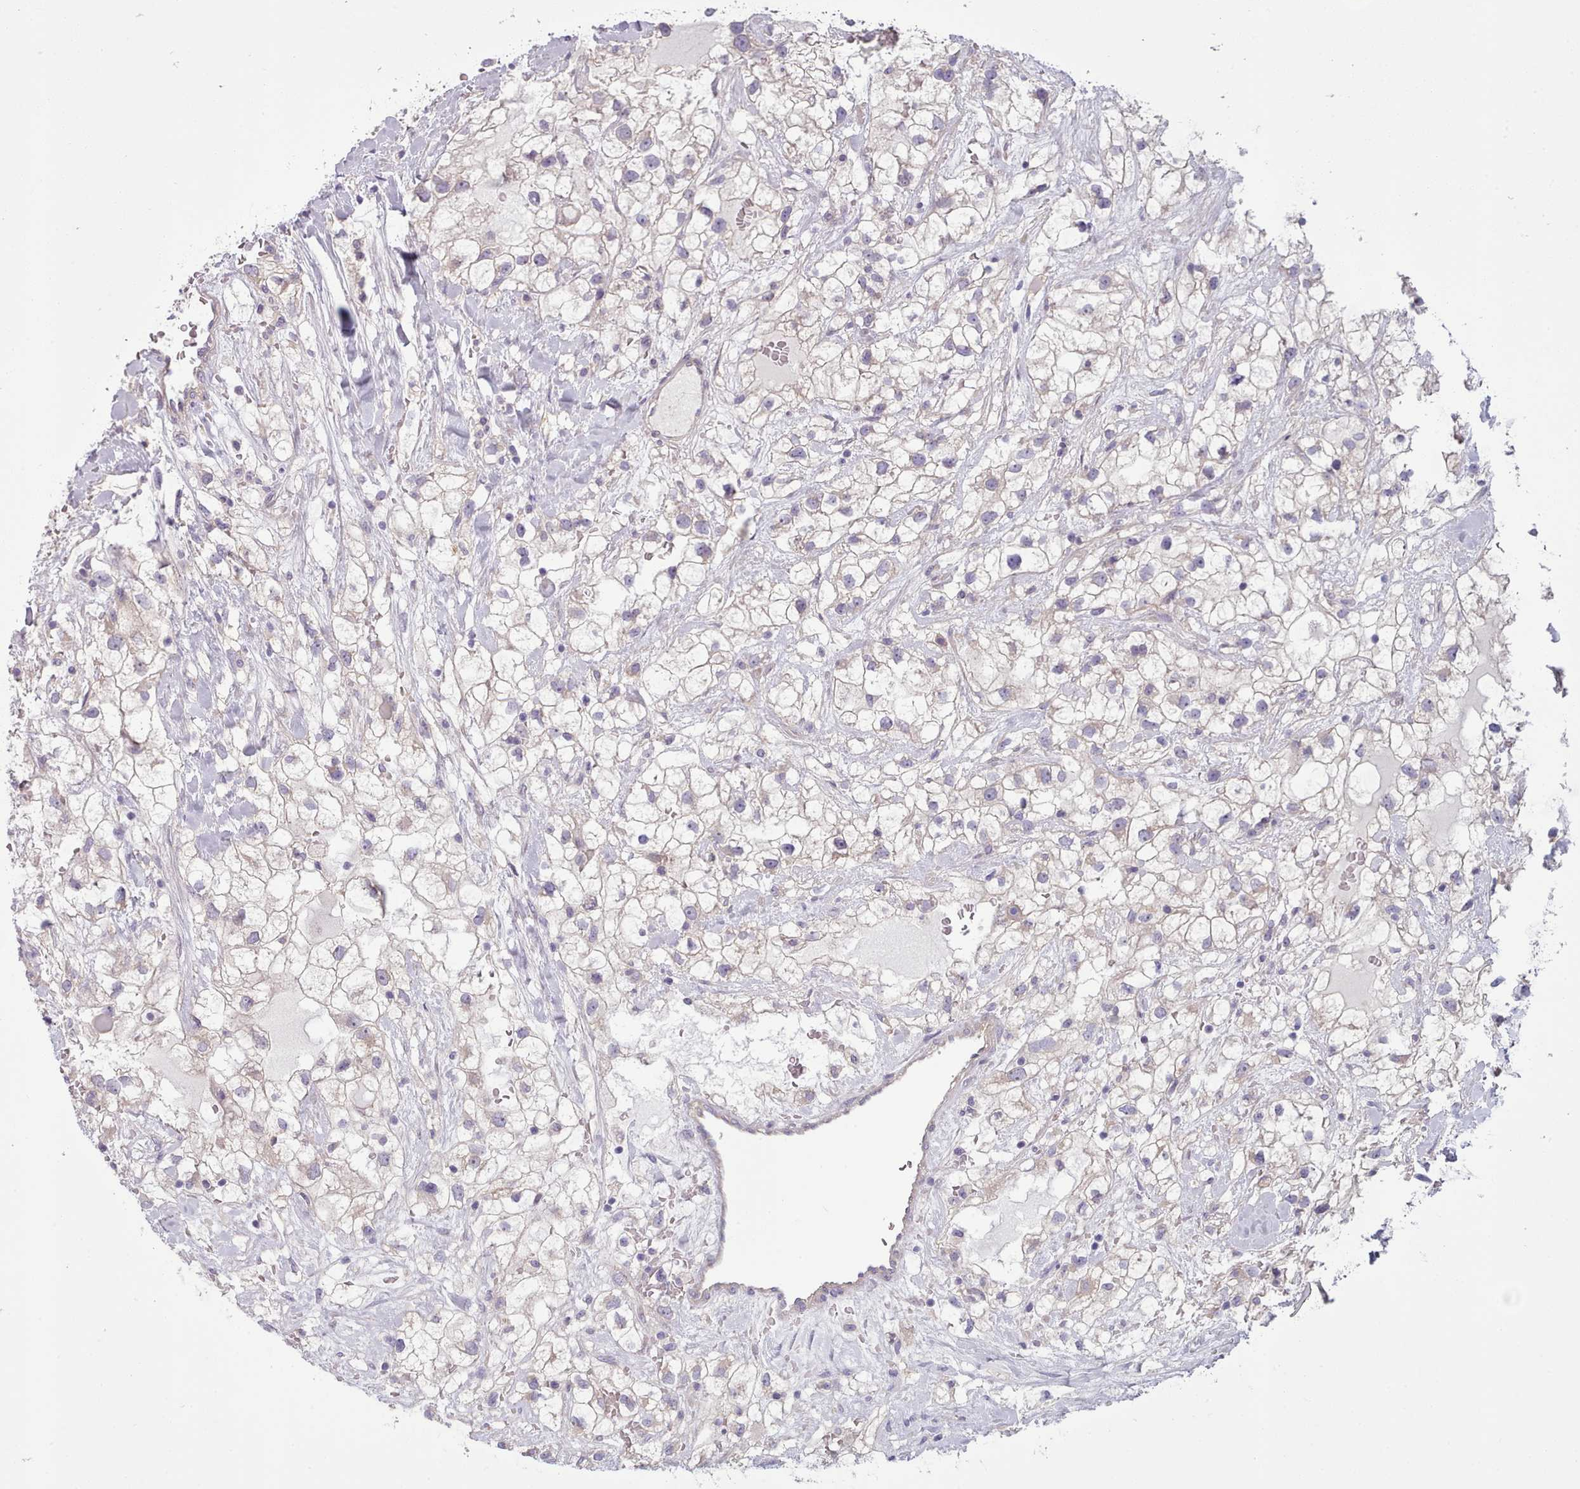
{"staining": {"intensity": "negative", "quantity": "none", "location": "none"}, "tissue": "renal cancer", "cell_type": "Tumor cells", "image_type": "cancer", "snomed": [{"axis": "morphology", "description": "Adenocarcinoma, NOS"}, {"axis": "topography", "description": "Kidney"}], "caption": "DAB immunohistochemical staining of human renal adenocarcinoma shows no significant positivity in tumor cells.", "gene": "DPF1", "patient": {"sex": "male", "age": 59}}